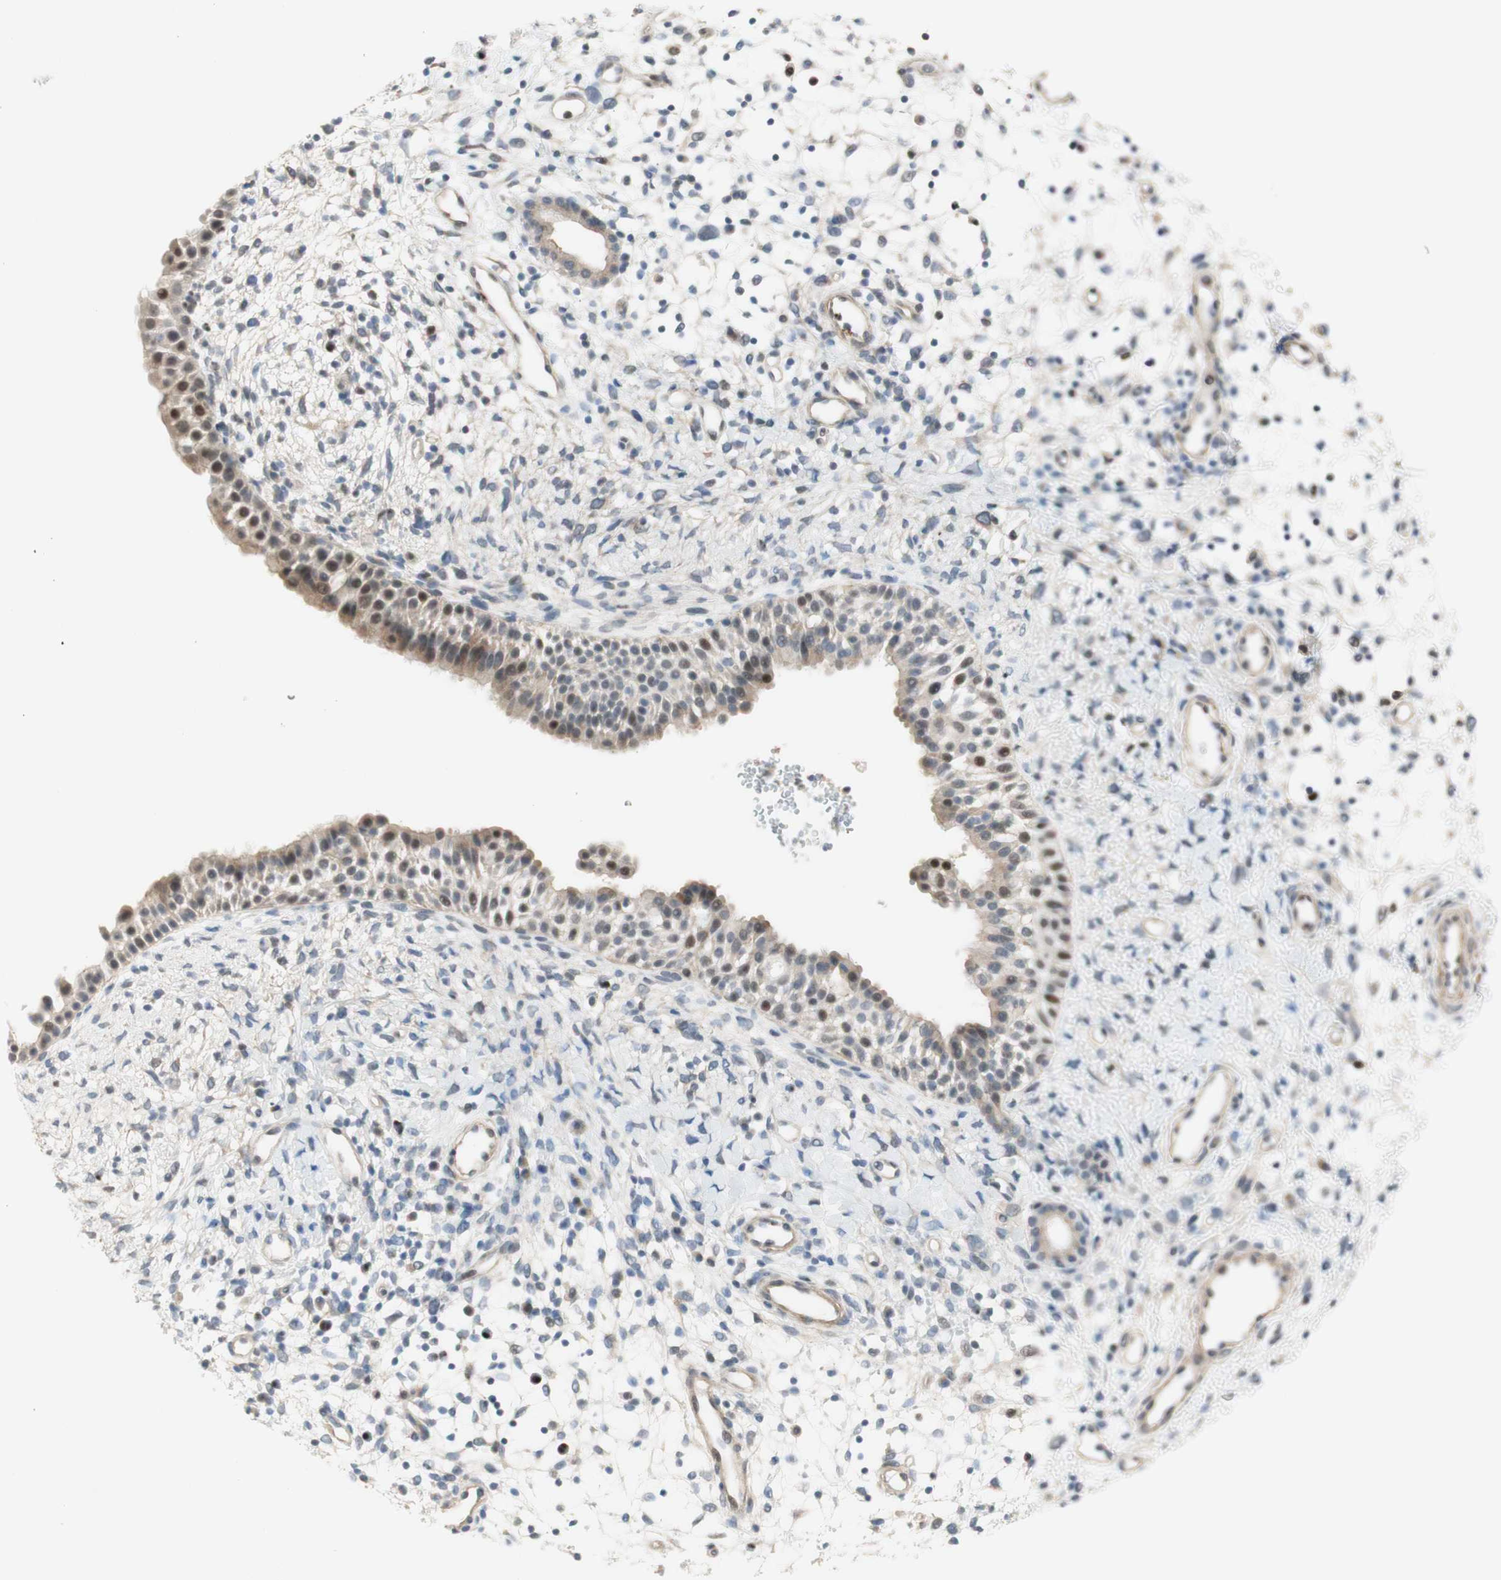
{"staining": {"intensity": "moderate", "quantity": "25%-75%", "location": "cytoplasmic/membranous,nuclear"}, "tissue": "nasopharynx", "cell_type": "Respiratory epithelial cells", "image_type": "normal", "snomed": [{"axis": "morphology", "description": "Normal tissue, NOS"}, {"axis": "topography", "description": "Nasopharynx"}], "caption": "Immunohistochemistry image of normal nasopharynx: nasopharynx stained using immunohistochemistry shows medium levels of moderate protein expression localized specifically in the cytoplasmic/membranous,nuclear of respiratory epithelial cells, appearing as a cytoplasmic/membranous,nuclear brown color.", "gene": "RFNG", "patient": {"sex": "male", "age": 22}}